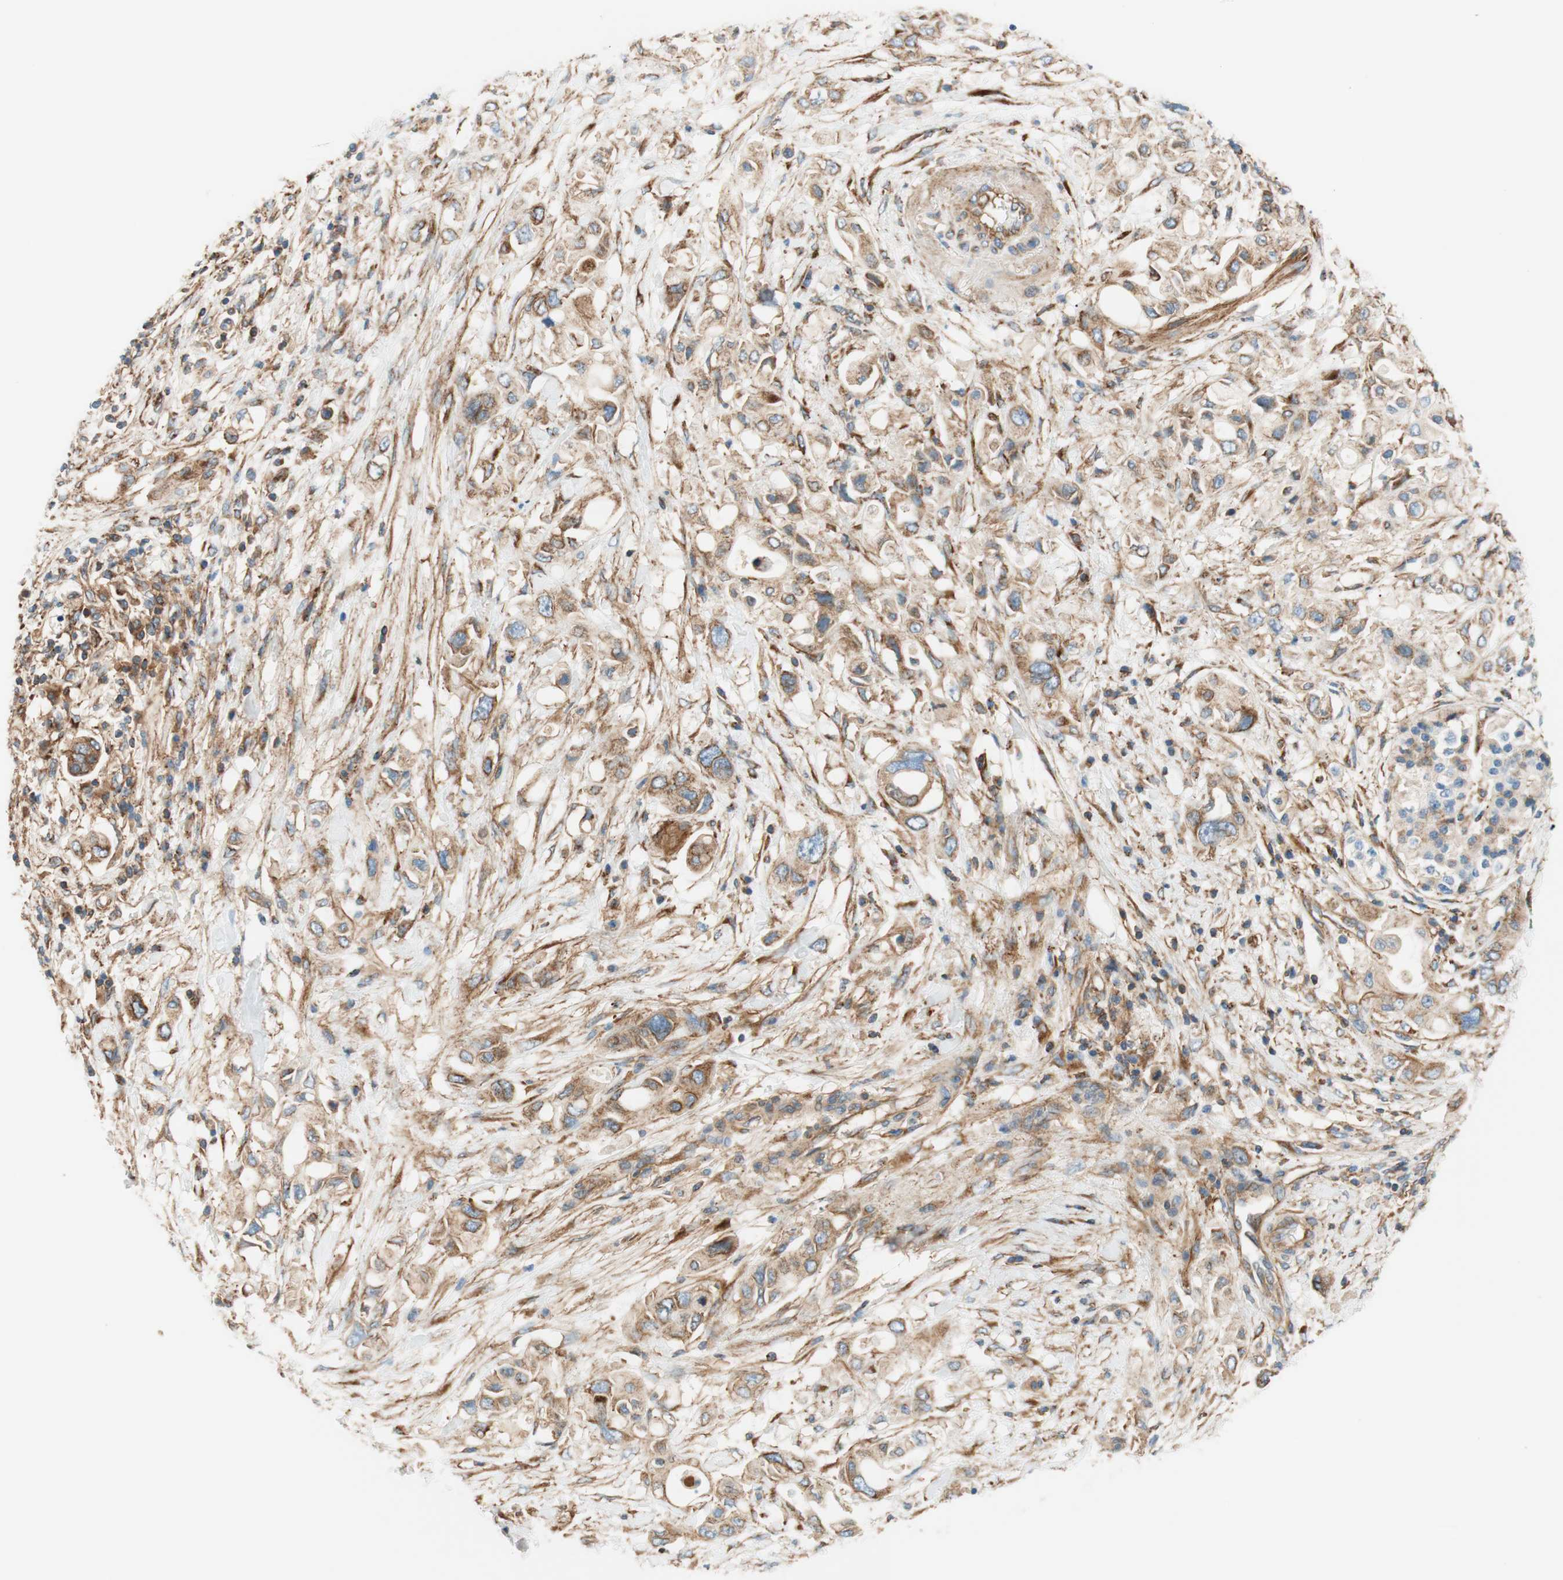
{"staining": {"intensity": "moderate", "quantity": "25%-75%", "location": "cytoplasmic/membranous"}, "tissue": "pancreatic cancer", "cell_type": "Tumor cells", "image_type": "cancer", "snomed": [{"axis": "morphology", "description": "Adenocarcinoma, NOS"}, {"axis": "topography", "description": "Pancreas"}], "caption": "Immunohistochemistry (IHC) micrograph of neoplastic tissue: adenocarcinoma (pancreatic) stained using immunohistochemistry (IHC) demonstrates medium levels of moderate protein expression localized specifically in the cytoplasmic/membranous of tumor cells, appearing as a cytoplasmic/membranous brown color.", "gene": "VPS26A", "patient": {"sex": "female", "age": 56}}